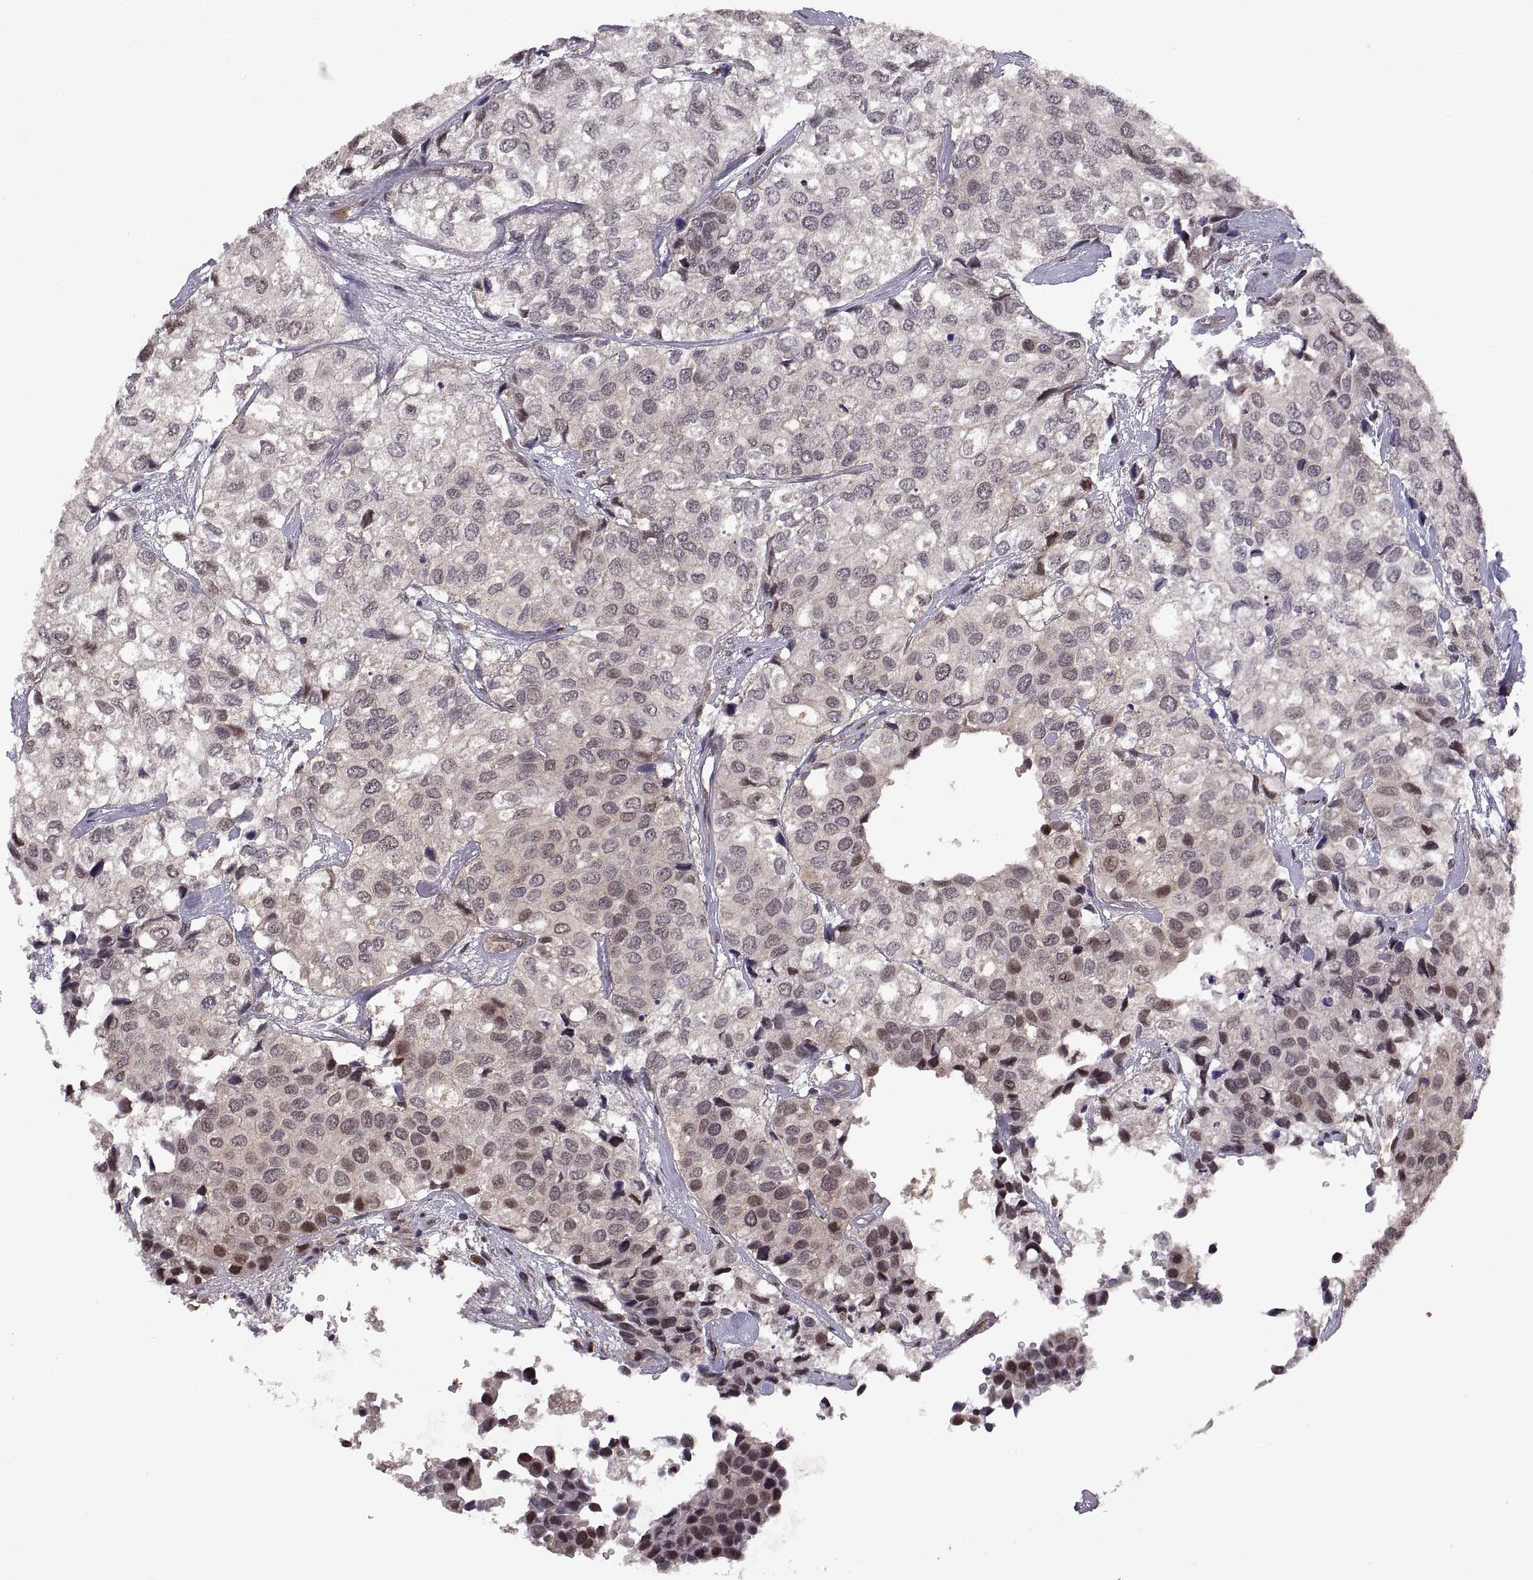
{"staining": {"intensity": "negative", "quantity": "none", "location": "none"}, "tissue": "urothelial cancer", "cell_type": "Tumor cells", "image_type": "cancer", "snomed": [{"axis": "morphology", "description": "Urothelial carcinoma, High grade"}, {"axis": "topography", "description": "Urinary bladder"}], "caption": "An image of human high-grade urothelial carcinoma is negative for staining in tumor cells.", "gene": "ARRB1", "patient": {"sex": "male", "age": 73}}